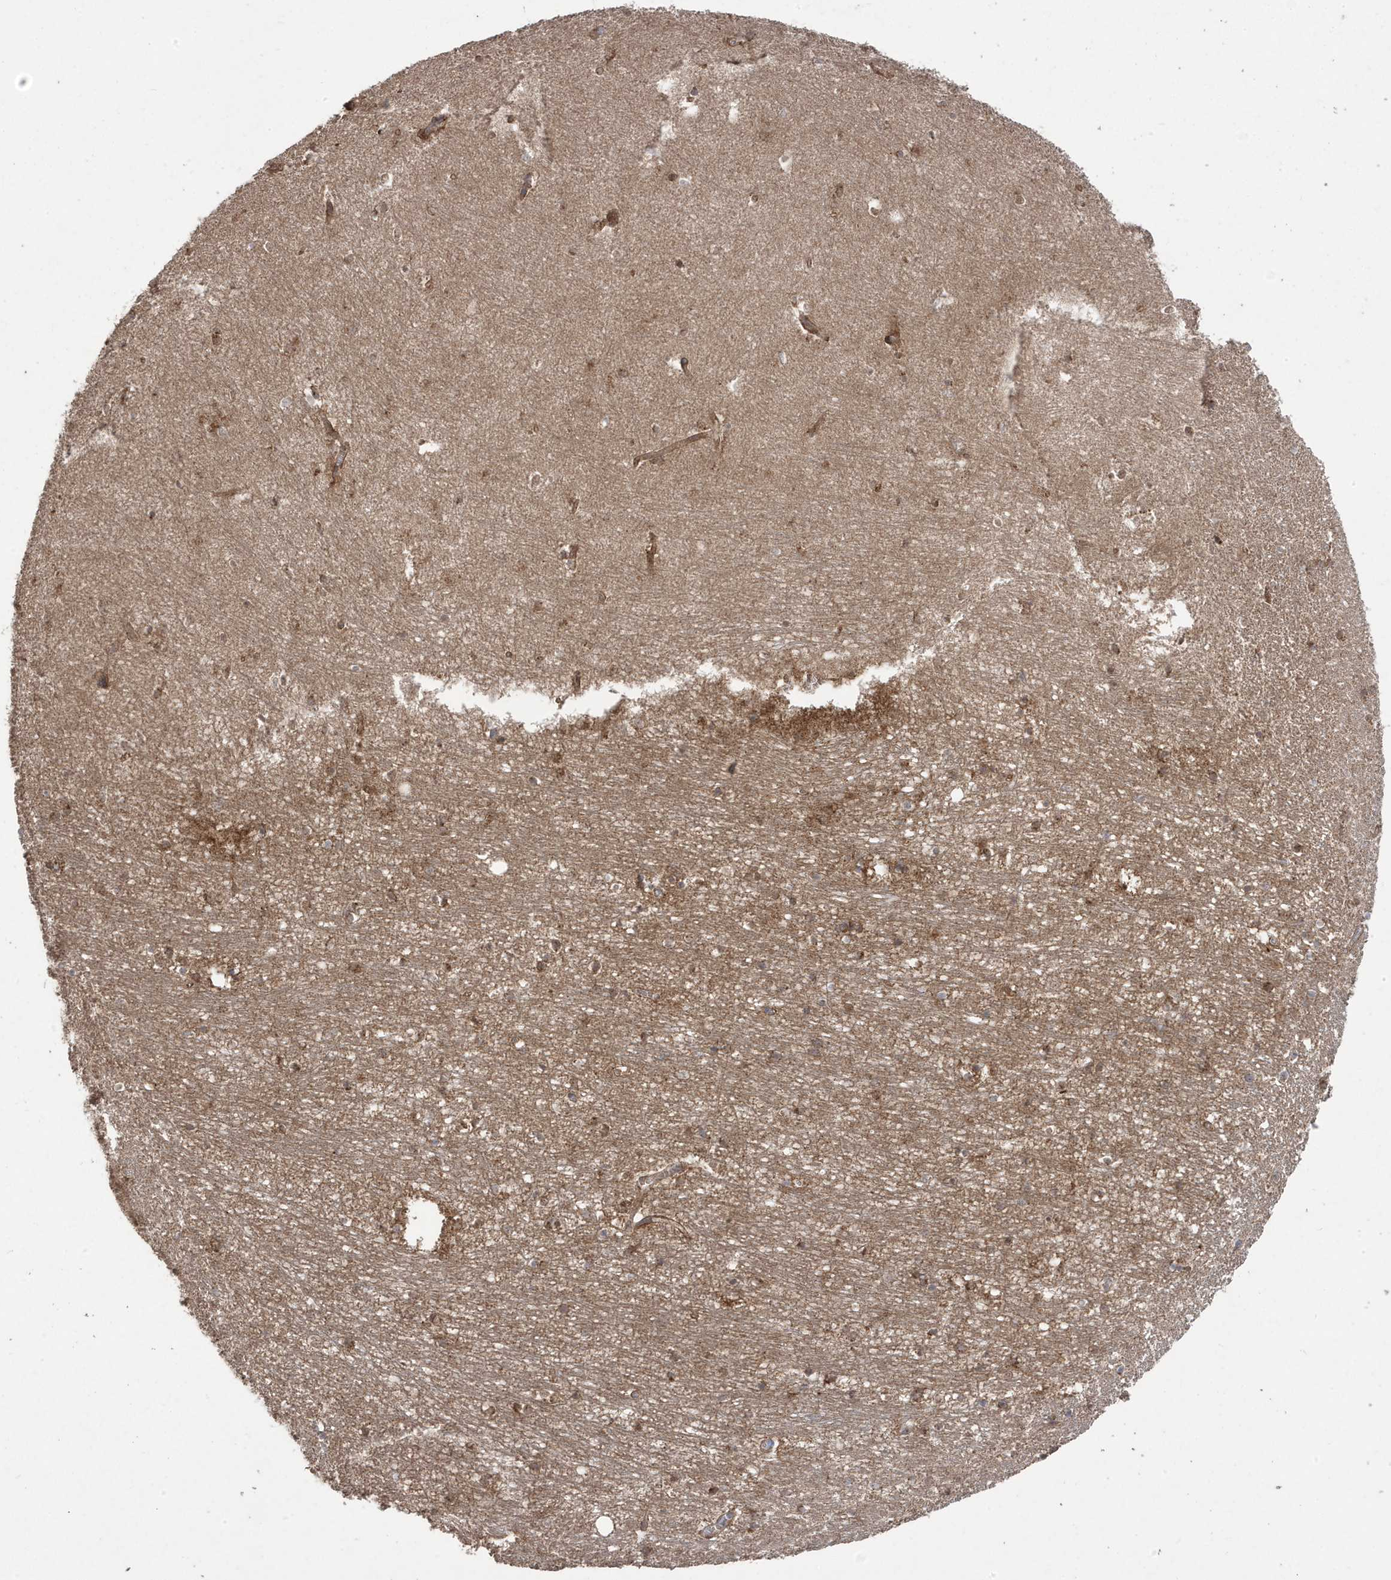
{"staining": {"intensity": "moderate", "quantity": "25%-75%", "location": "cytoplasmic/membranous,nuclear"}, "tissue": "hippocampus", "cell_type": "Glial cells", "image_type": "normal", "snomed": [{"axis": "morphology", "description": "Normal tissue, NOS"}, {"axis": "topography", "description": "Hippocampus"}], "caption": "This photomicrograph displays normal hippocampus stained with immunohistochemistry (IHC) to label a protein in brown. The cytoplasmic/membranous,nuclear of glial cells show moderate positivity for the protein. Nuclei are counter-stained blue.", "gene": "CETN3", "patient": {"sex": "female", "age": 64}}